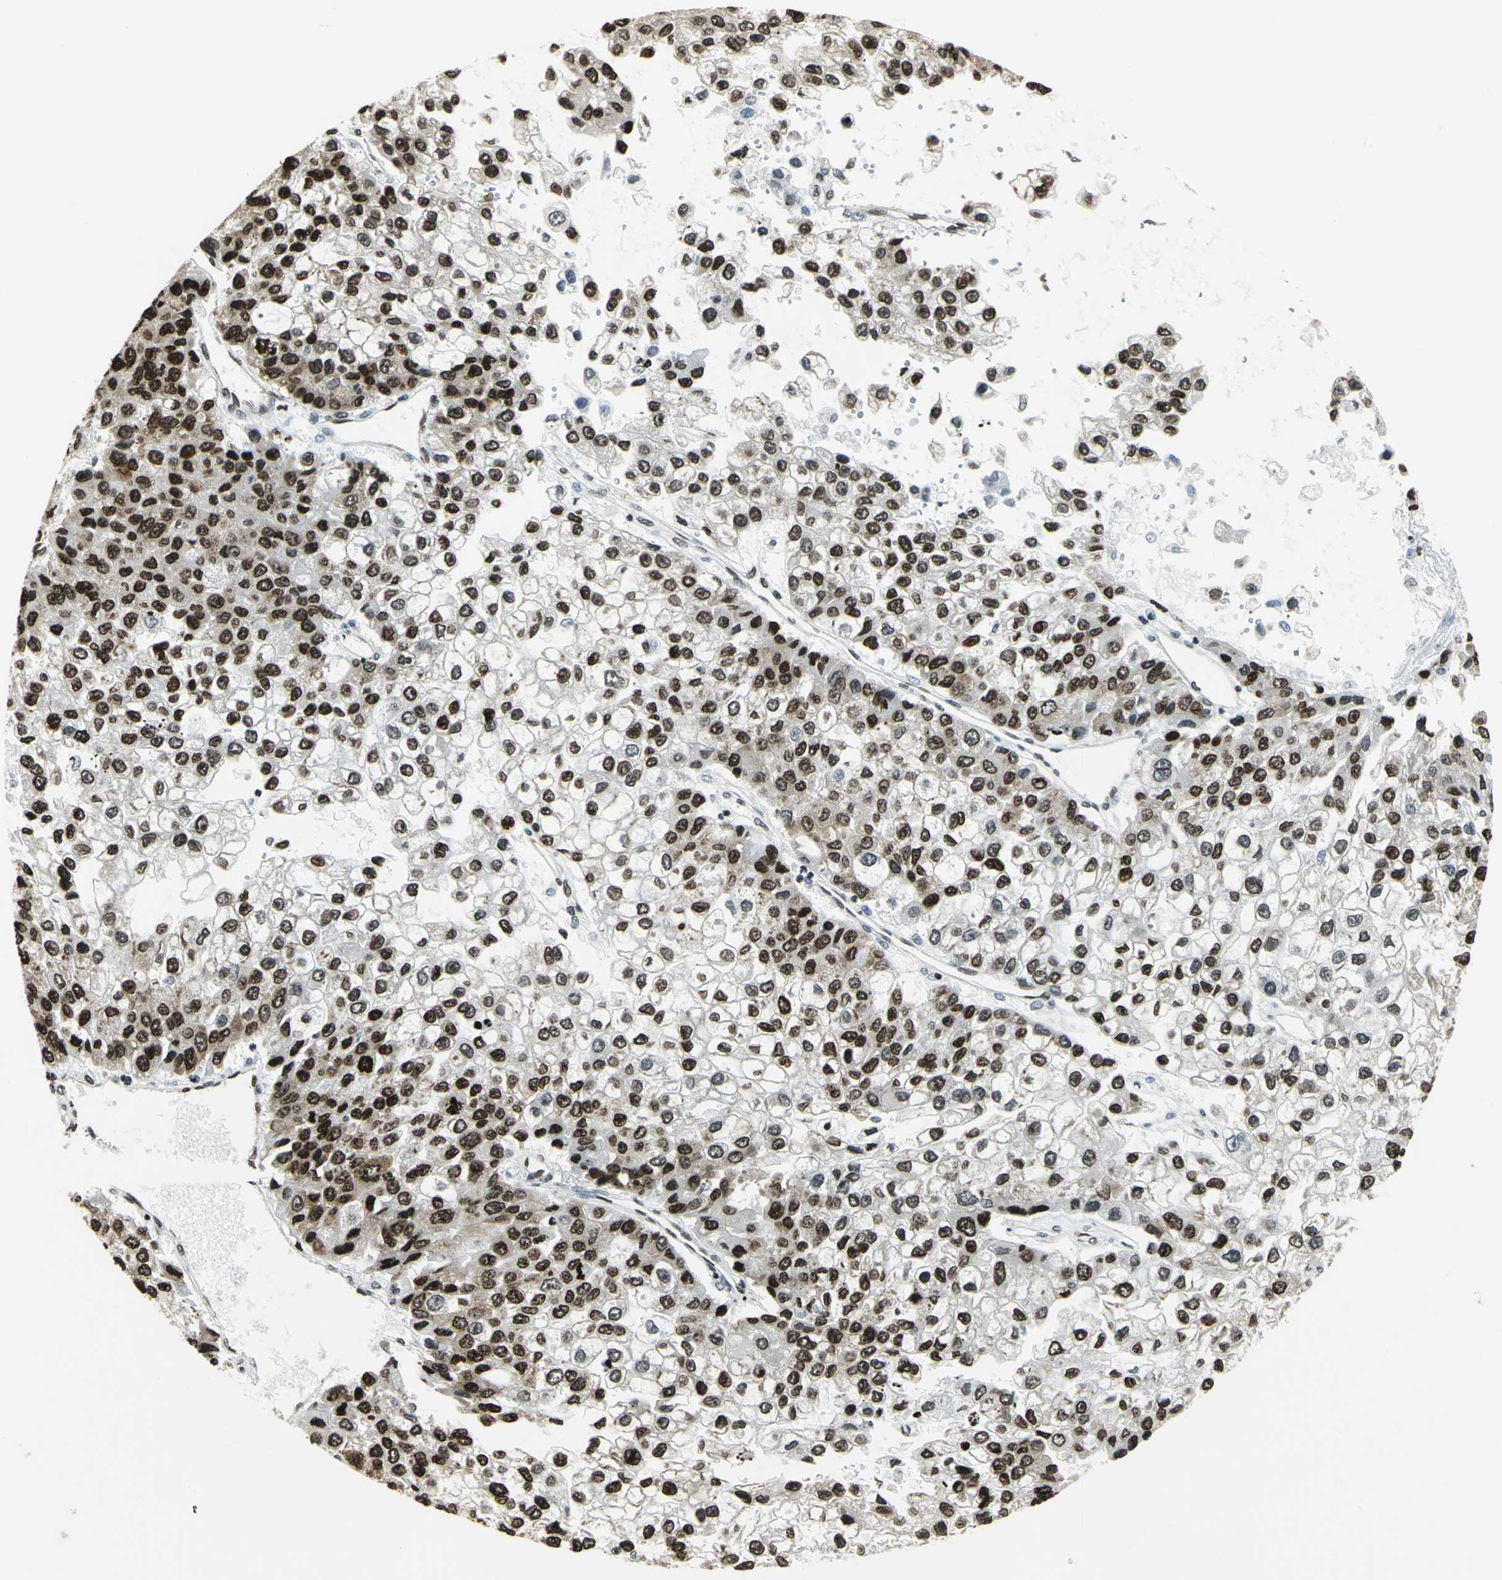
{"staining": {"intensity": "strong", "quantity": ">75%", "location": "nuclear"}, "tissue": "liver cancer", "cell_type": "Tumor cells", "image_type": "cancer", "snomed": [{"axis": "morphology", "description": "Carcinoma, Hepatocellular, NOS"}, {"axis": "topography", "description": "Liver"}], "caption": "Immunohistochemistry micrograph of neoplastic tissue: human liver cancer stained using IHC shows high levels of strong protein expression localized specifically in the nuclear of tumor cells, appearing as a nuclear brown color.", "gene": "HMGB1", "patient": {"sex": "female", "age": 66}}